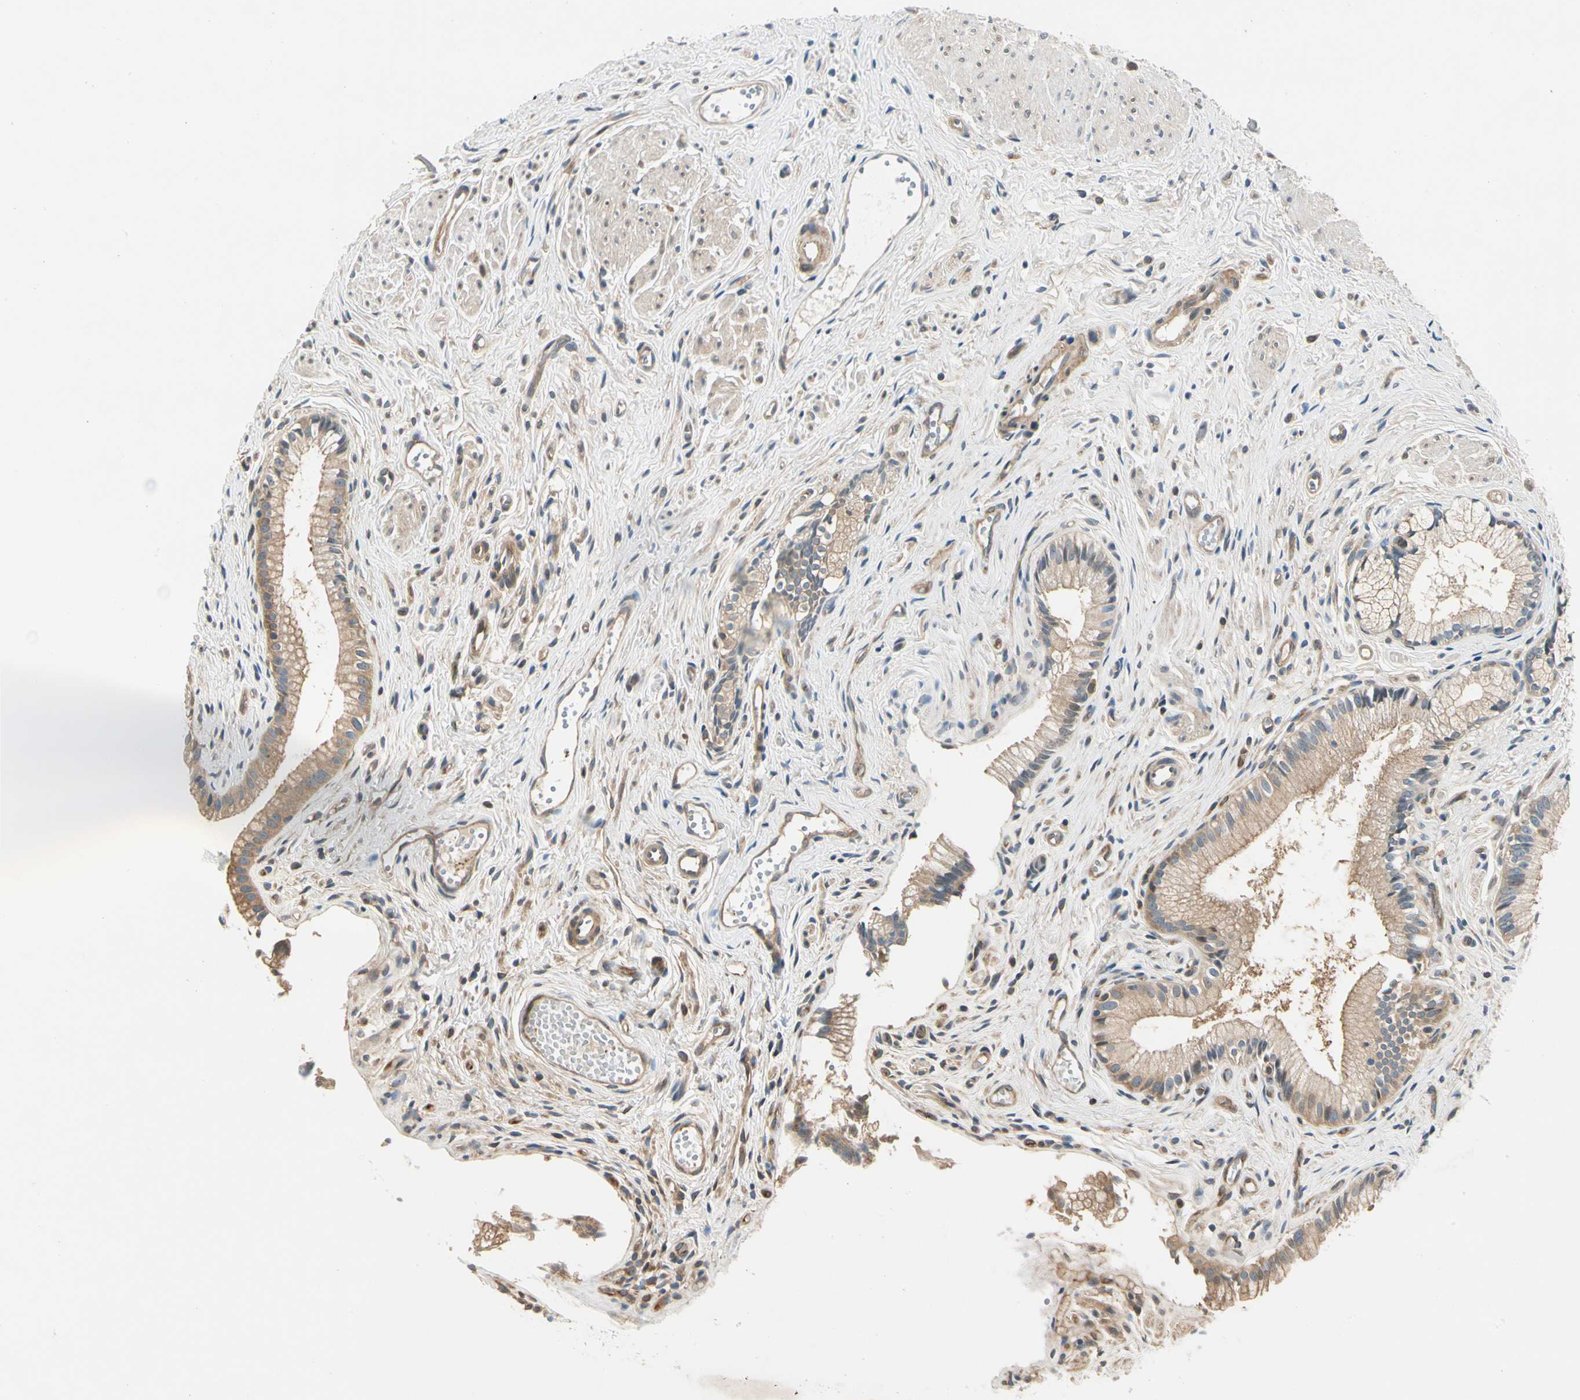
{"staining": {"intensity": "moderate", "quantity": "25%-75%", "location": "cytoplasmic/membranous"}, "tissue": "gallbladder", "cell_type": "Glandular cells", "image_type": "normal", "snomed": [{"axis": "morphology", "description": "Normal tissue, NOS"}, {"axis": "topography", "description": "Gallbladder"}], "caption": "Immunohistochemical staining of unremarkable human gallbladder demonstrates 25%-75% levels of moderate cytoplasmic/membranous protein positivity in about 25%-75% of glandular cells.", "gene": "ROCK2", "patient": {"sex": "female", "age": 58}}